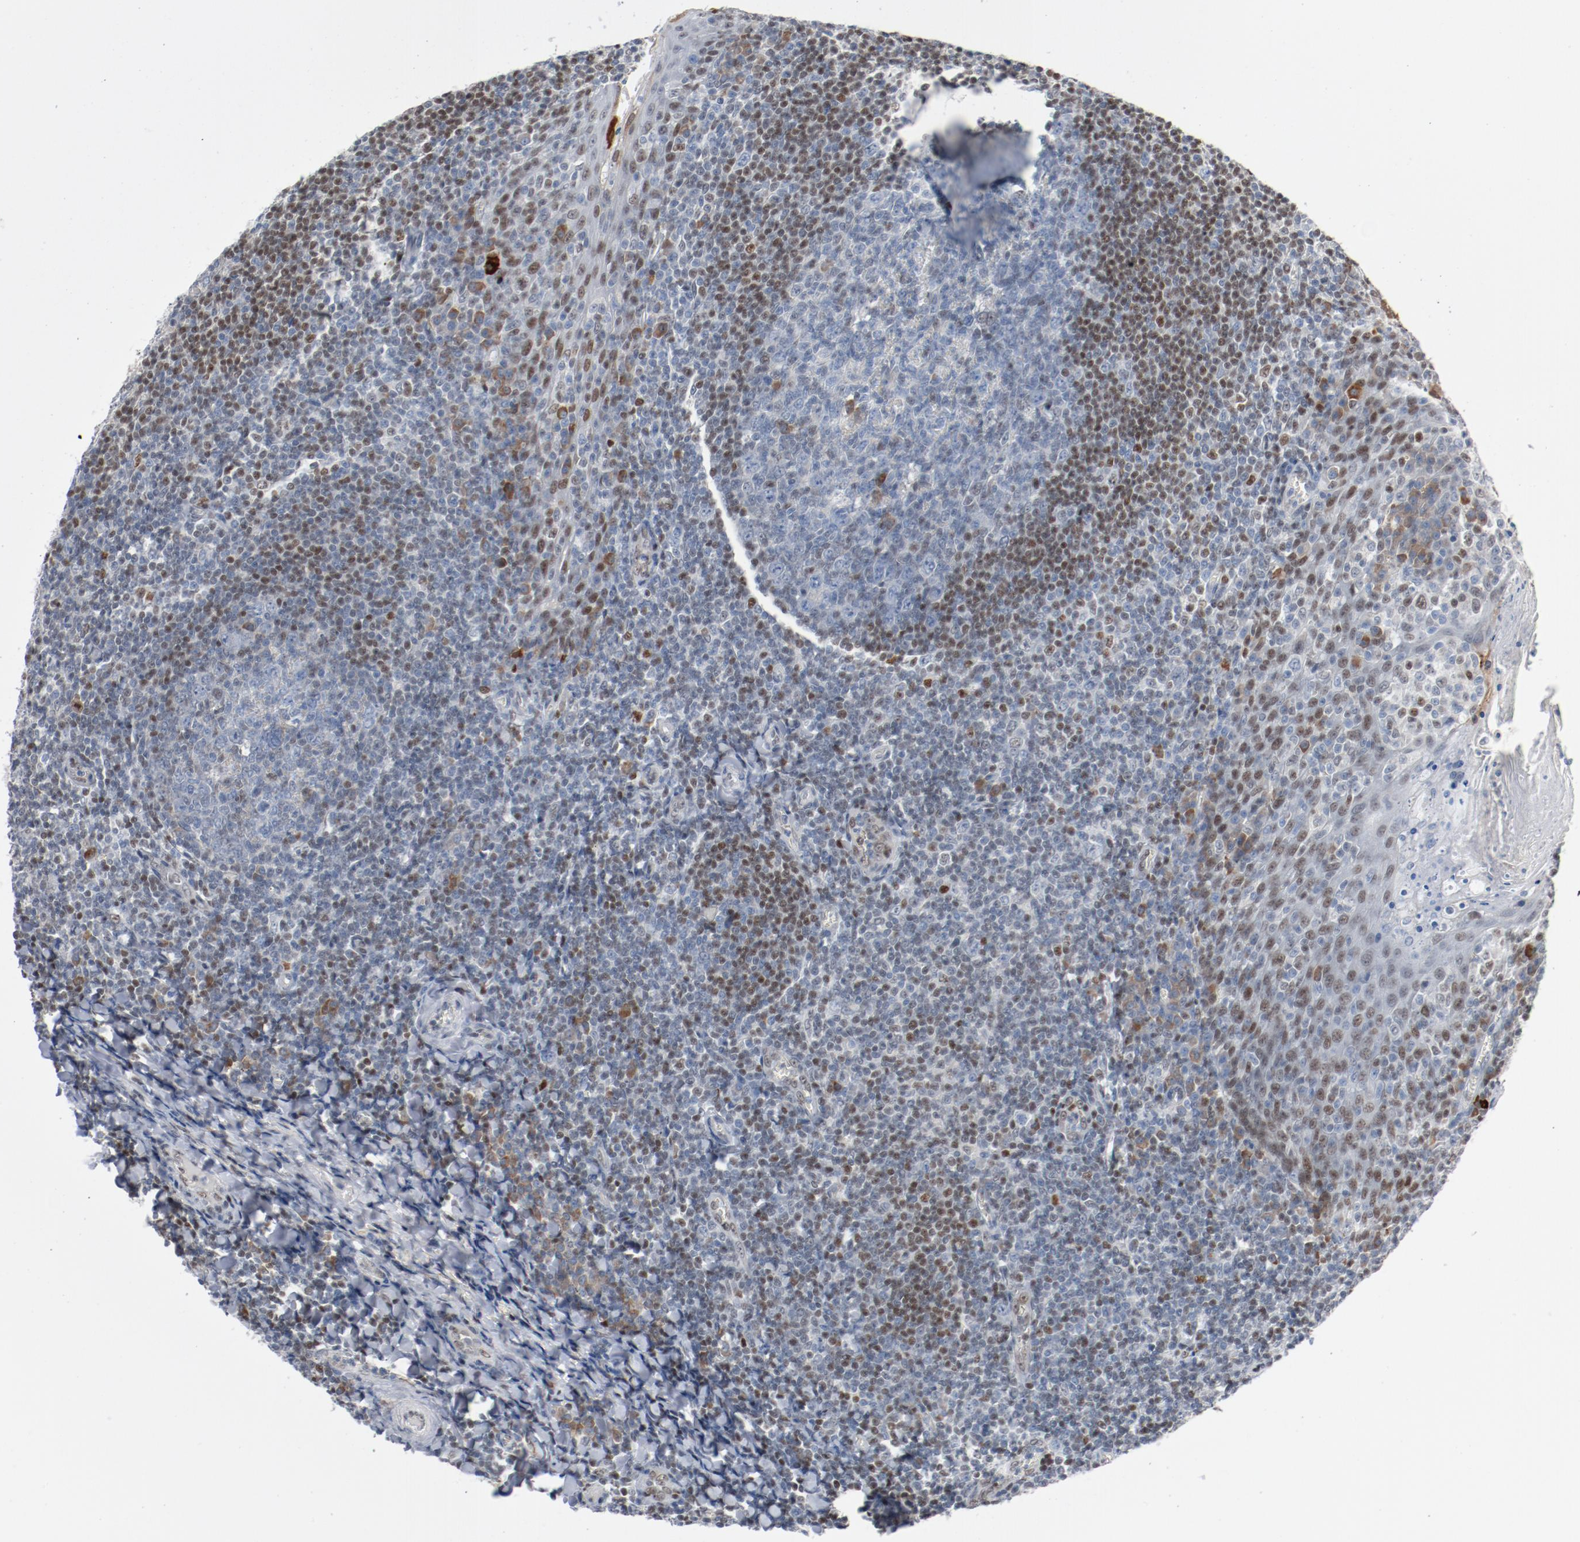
{"staining": {"intensity": "weak", "quantity": "<25%", "location": "nuclear"}, "tissue": "tonsil", "cell_type": "Germinal center cells", "image_type": "normal", "snomed": [{"axis": "morphology", "description": "Normal tissue, NOS"}, {"axis": "topography", "description": "Tonsil"}], "caption": "Immunohistochemistry (IHC) histopathology image of unremarkable tonsil stained for a protein (brown), which reveals no expression in germinal center cells.", "gene": "ENSG00000285708", "patient": {"sex": "male", "age": 31}}